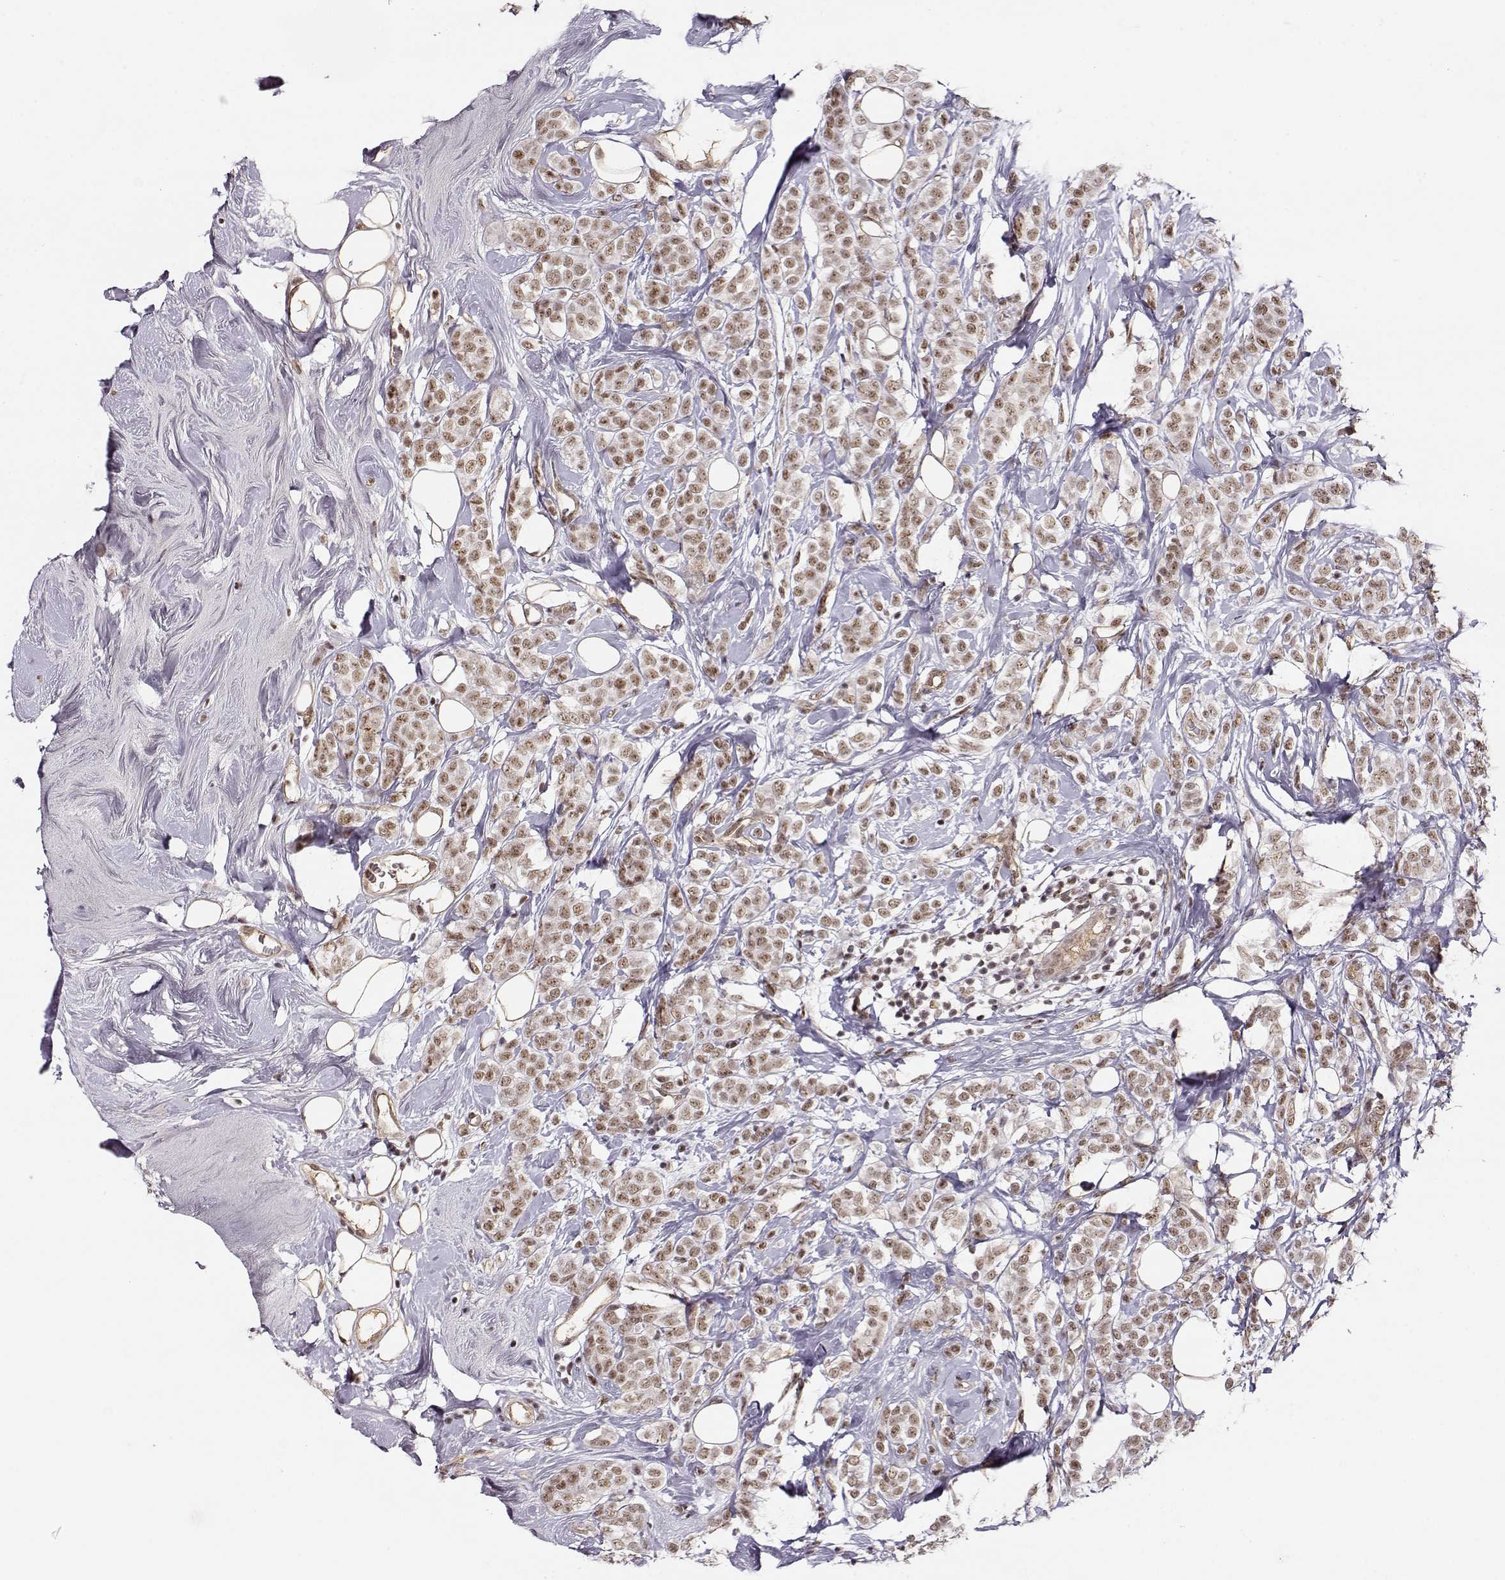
{"staining": {"intensity": "moderate", "quantity": ">75%", "location": "nuclear"}, "tissue": "breast cancer", "cell_type": "Tumor cells", "image_type": "cancer", "snomed": [{"axis": "morphology", "description": "Lobular carcinoma"}, {"axis": "topography", "description": "Breast"}], "caption": "A micrograph showing moderate nuclear positivity in about >75% of tumor cells in lobular carcinoma (breast), as visualized by brown immunohistochemical staining.", "gene": "CIR1", "patient": {"sex": "female", "age": 49}}